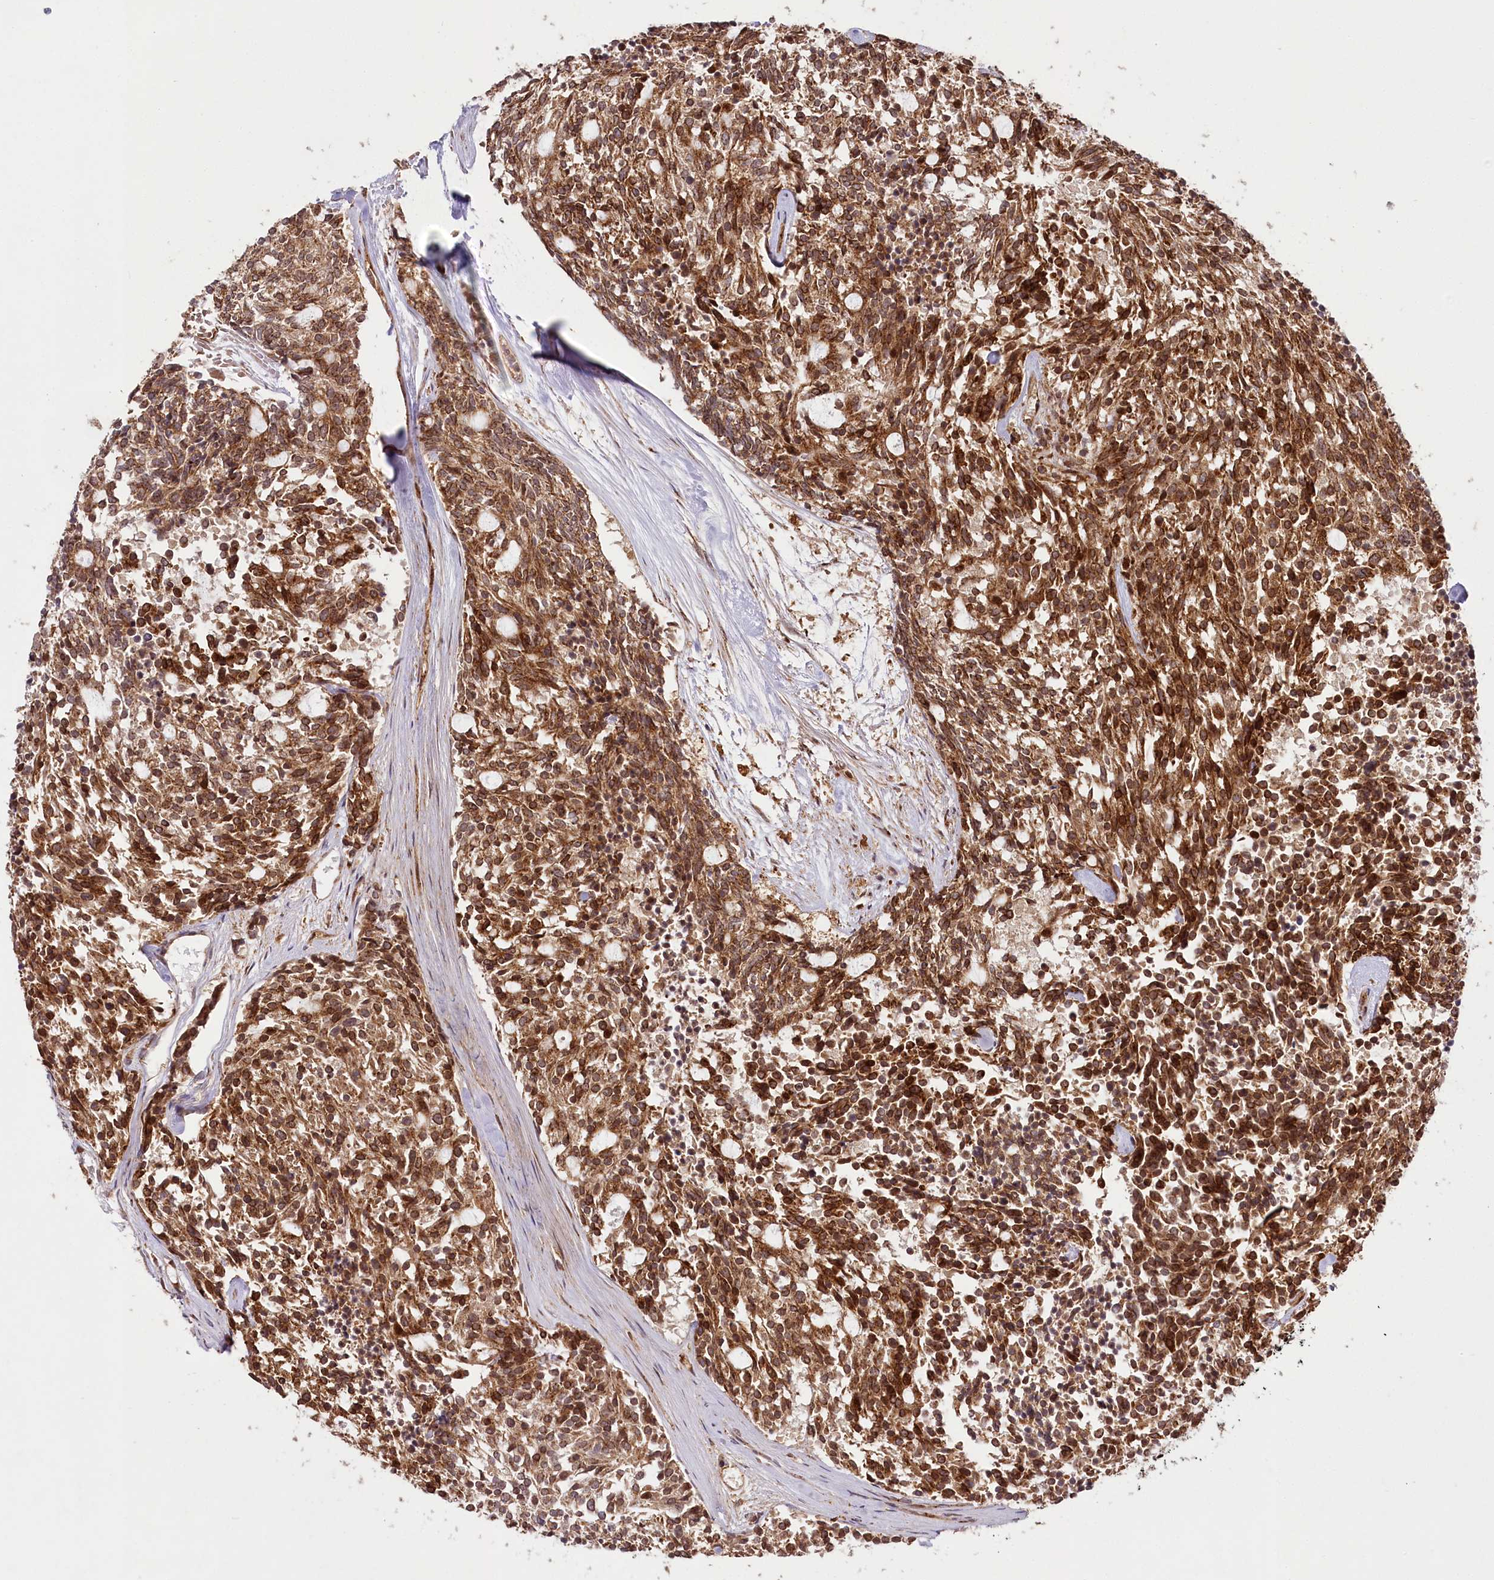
{"staining": {"intensity": "strong", "quantity": ">75%", "location": "cytoplasmic/membranous"}, "tissue": "carcinoid", "cell_type": "Tumor cells", "image_type": "cancer", "snomed": [{"axis": "morphology", "description": "Carcinoid, malignant, NOS"}, {"axis": "topography", "description": "Pancreas"}], "caption": "IHC staining of carcinoid, which exhibits high levels of strong cytoplasmic/membranous expression in about >75% of tumor cells indicating strong cytoplasmic/membranous protein positivity. The staining was performed using DAB (3,3'-diaminobenzidine) (brown) for protein detection and nuclei were counterstained in hematoxylin (blue).", "gene": "COPG1", "patient": {"sex": "female", "age": 54}}